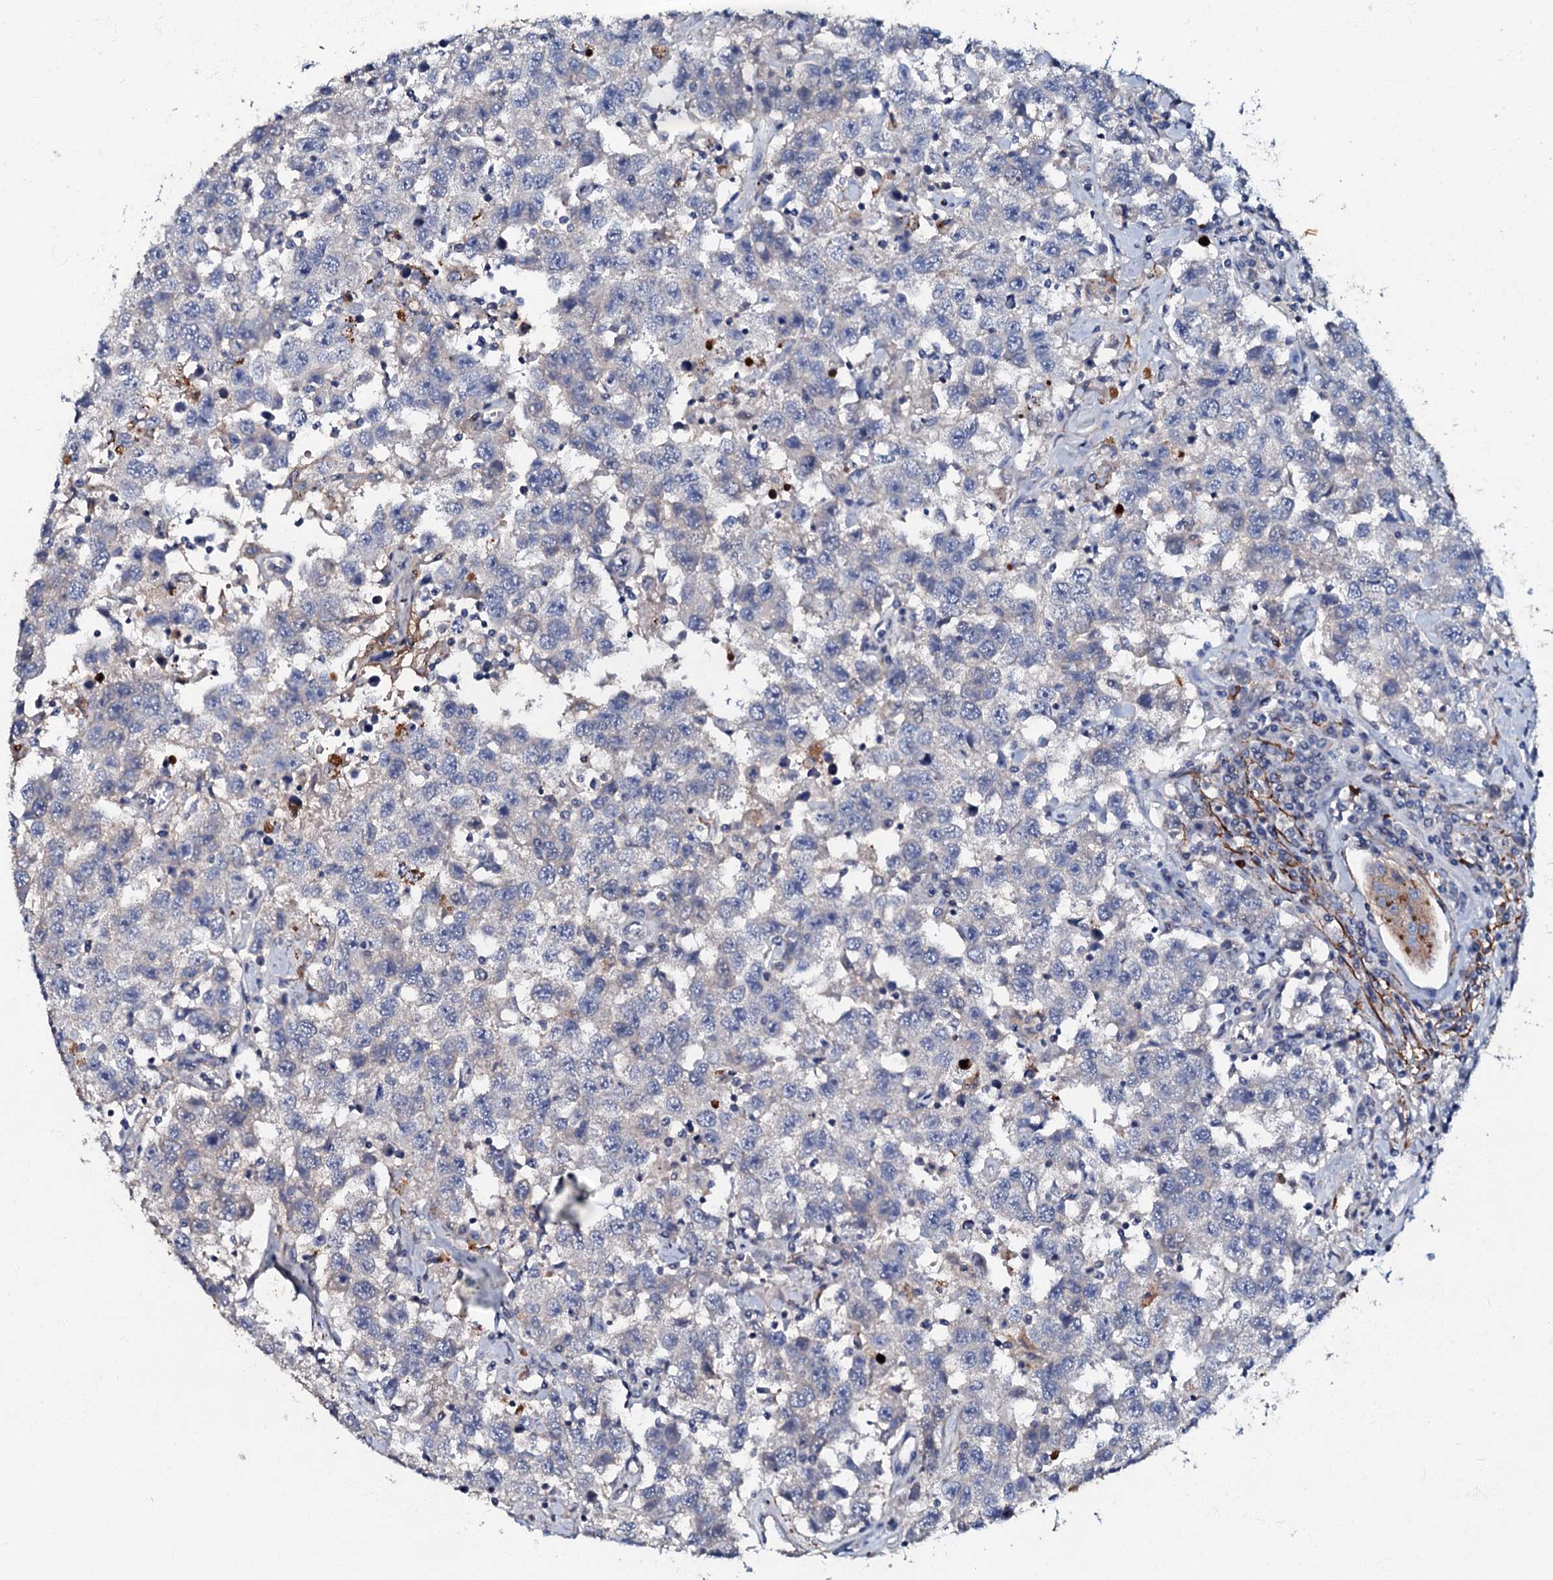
{"staining": {"intensity": "negative", "quantity": "none", "location": "none"}, "tissue": "testis cancer", "cell_type": "Tumor cells", "image_type": "cancer", "snomed": [{"axis": "morphology", "description": "Seminoma, NOS"}, {"axis": "topography", "description": "Testis"}], "caption": "Human testis seminoma stained for a protein using IHC exhibits no expression in tumor cells.", "gene": "MANSC4", "patient": {"sex": "male", "age": 41}}